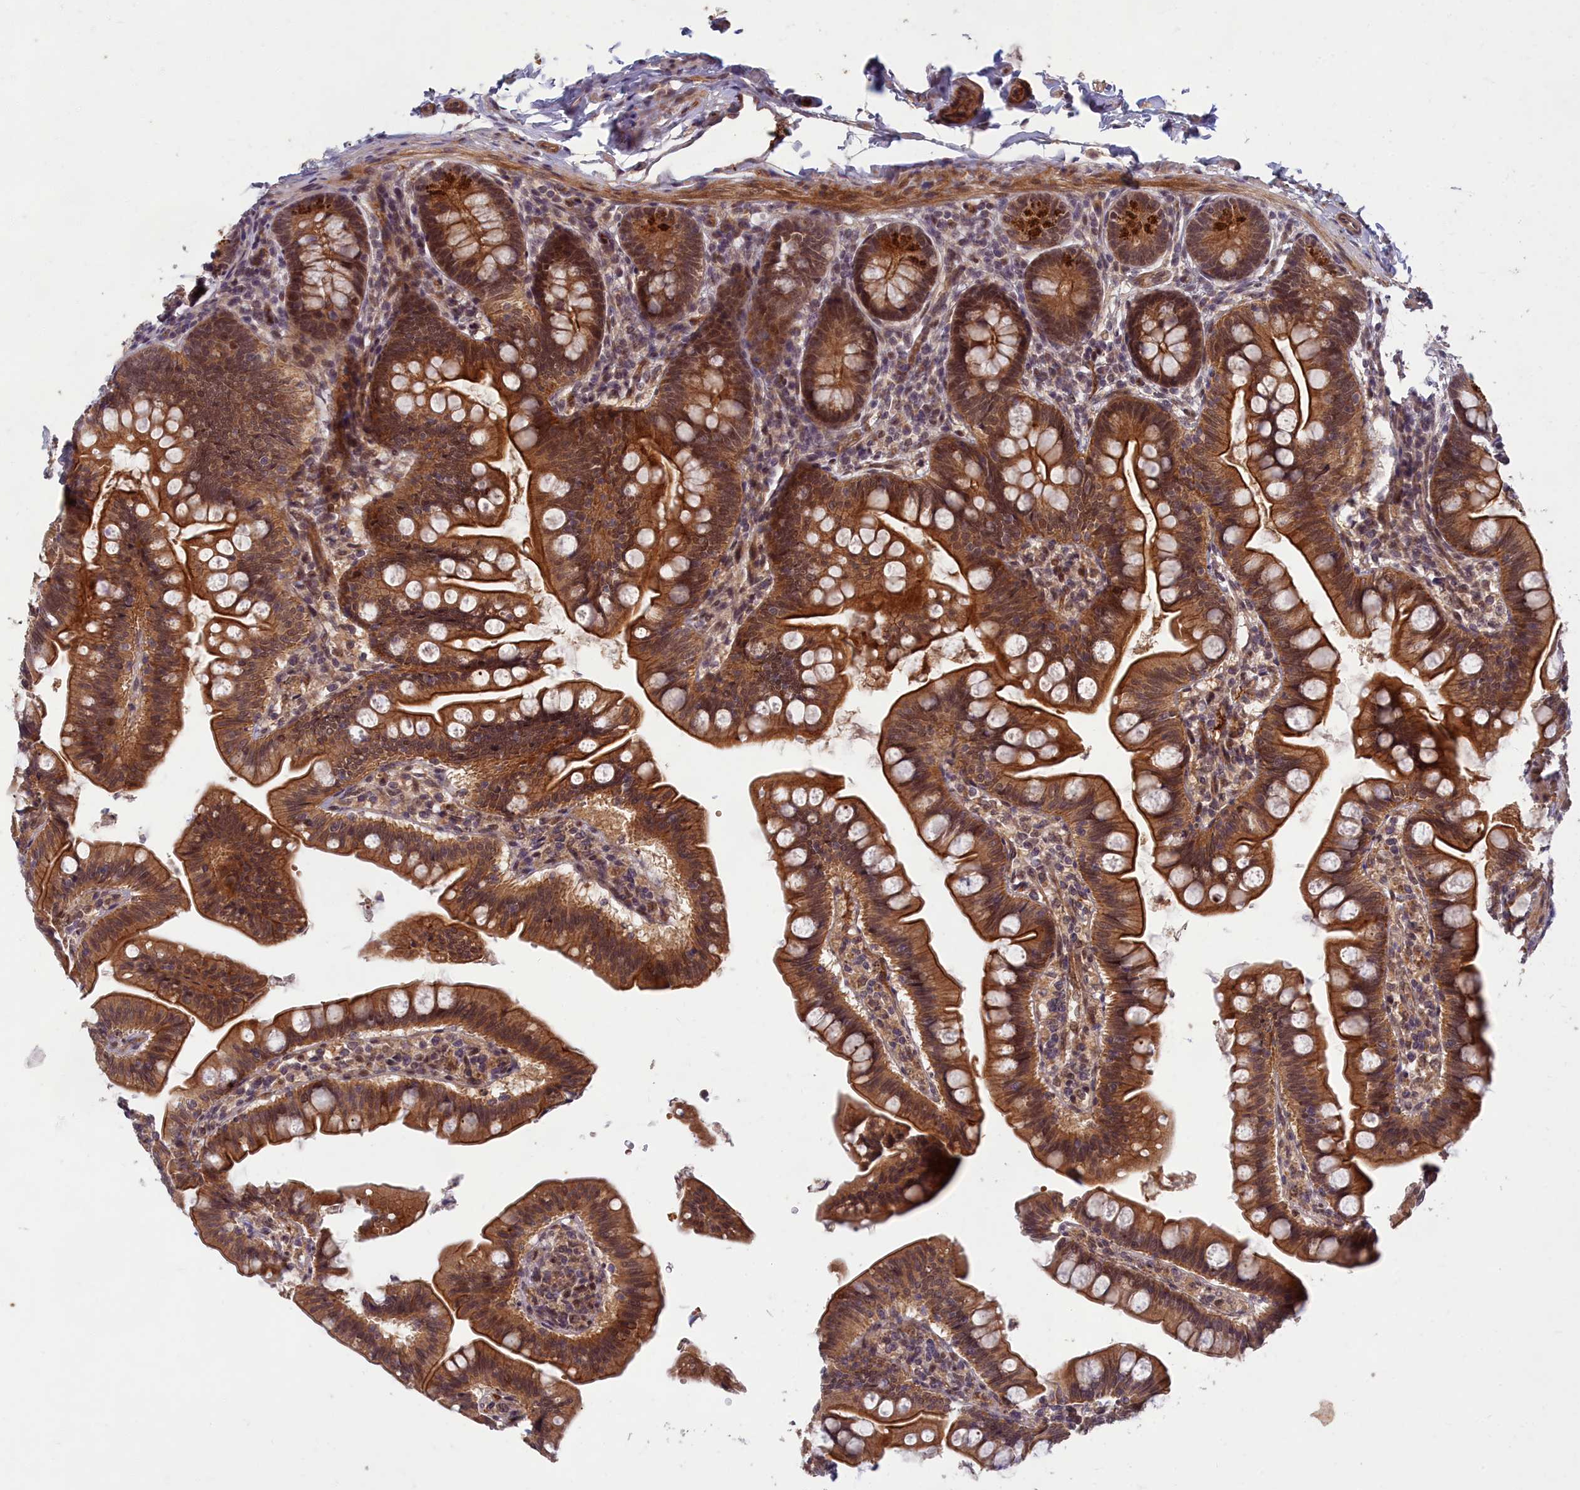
{"staining": {"intensity": "strong", "quantity": ">75%", "location": "cytoplasmic/membranous"}, "tissue": "small intestine", "cell_type": "Glandular cells", "image_type": "normal", "snomed": [{"axis": "morphology", "description": "Normal tissue, NOS"}, {"axis": "topography", "description": "Small intestine"}], "caption": "Immunohistochemistry (IHC) (DAB) staining of unremarkable small intestine demonstrates strong cytoplasmic/membranous protein staining in about >75% of glandular cells. Using DAB (brown) and hematoxylin (blue) stains, captured at high magnification using brightfield microscopy.", "gene": "EARS2", "patient": {"sex": "male", "age": 7}}